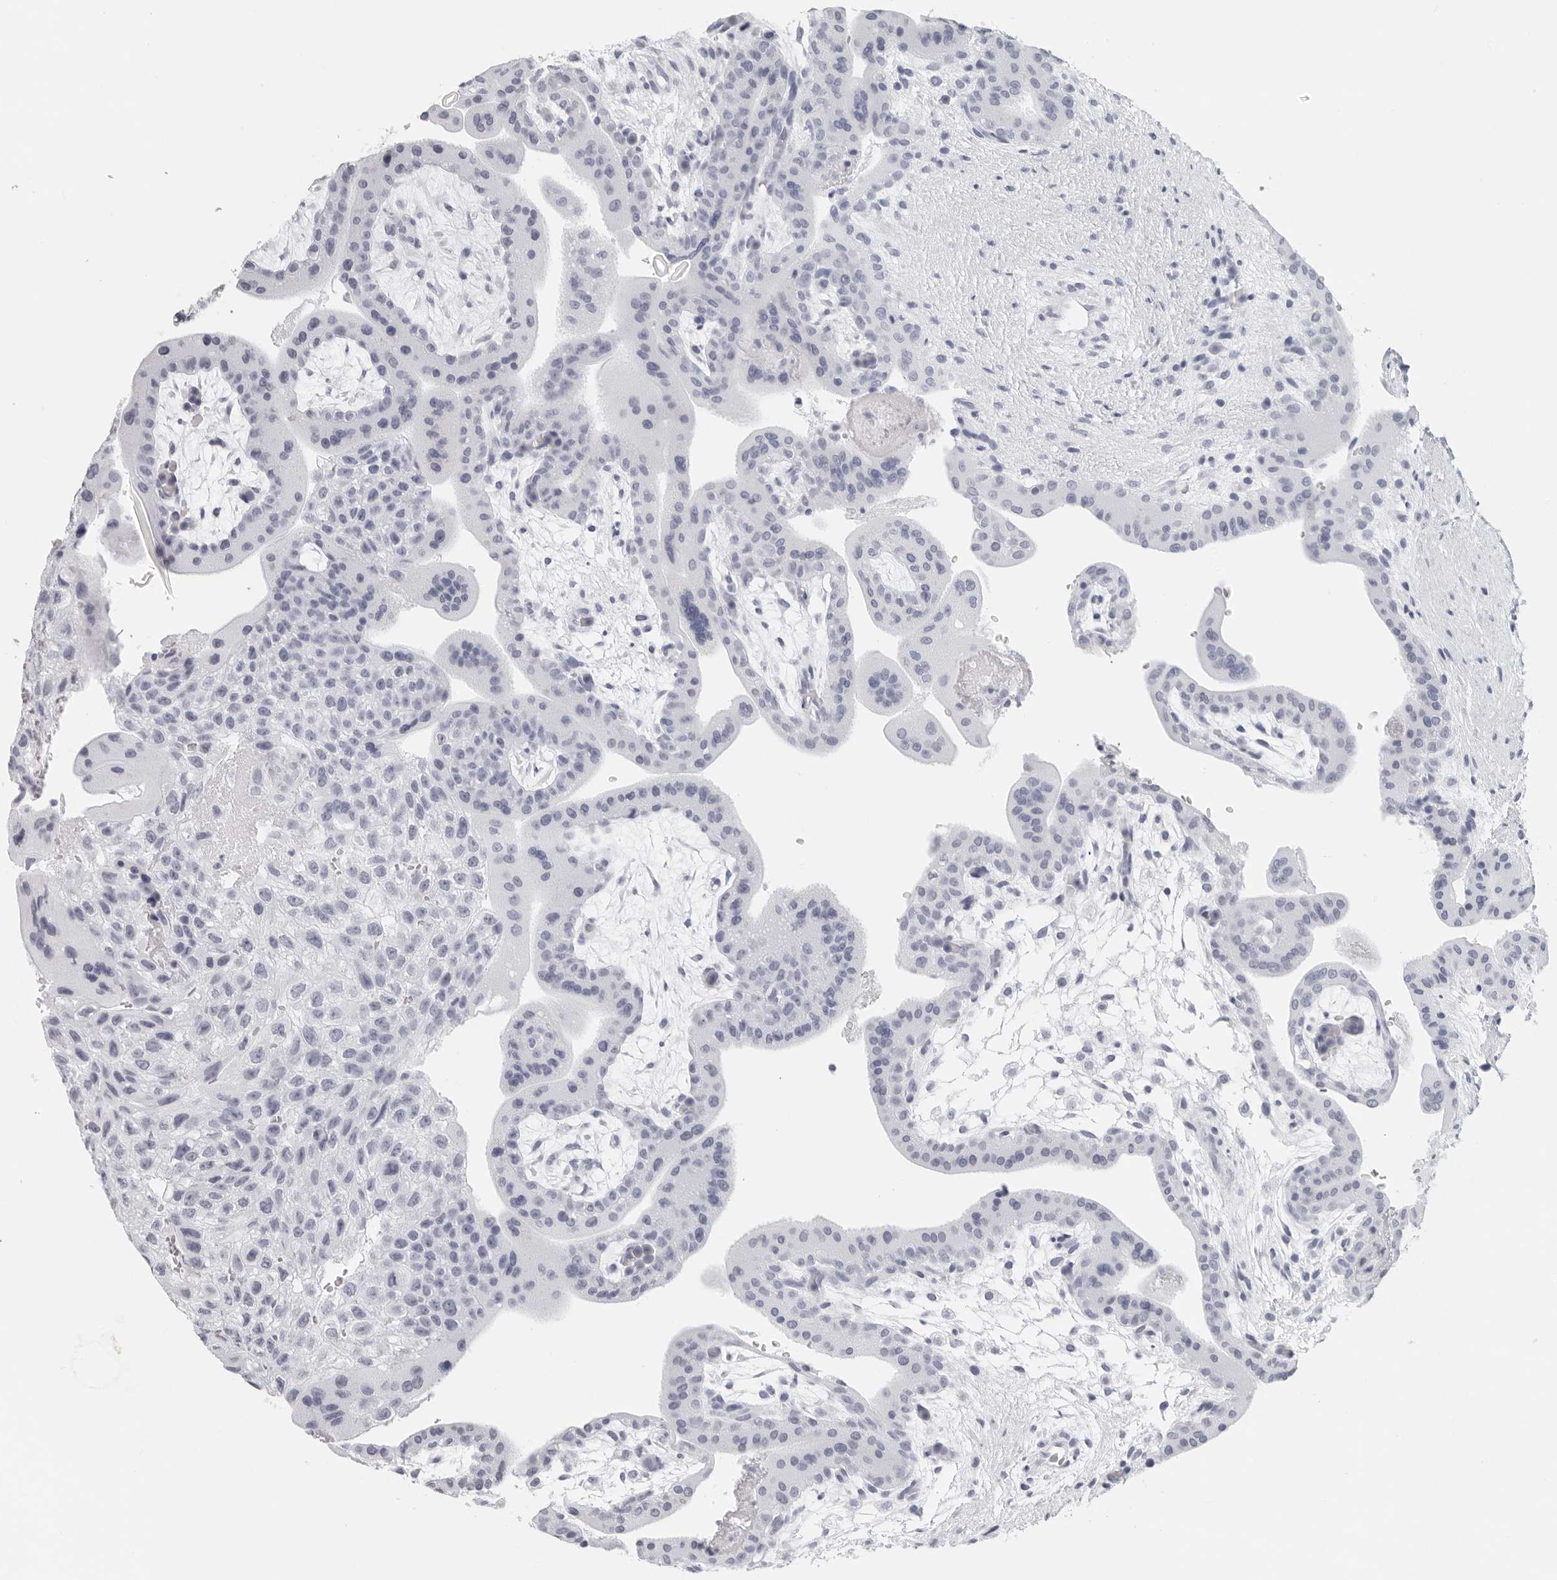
{"staining": {"intensity": "negative", "quantity": "none", "location": "none"}, "tissue": "placenta", "cell_type": "Decidual cells", "image_type": "normal", "snomed": [{"axis": "morphology", "description": "Normal tissue, NOS"}, {"axis": "topography", "description": "Placenta"}], "caption": "A high-resolution histopathology image shows immunohistochemistry (IHC) staining of normal placenta, which shows no significant expression in decidual cells.", "gene": "CST1", "patient": {"sex": "female", "age": 35}}